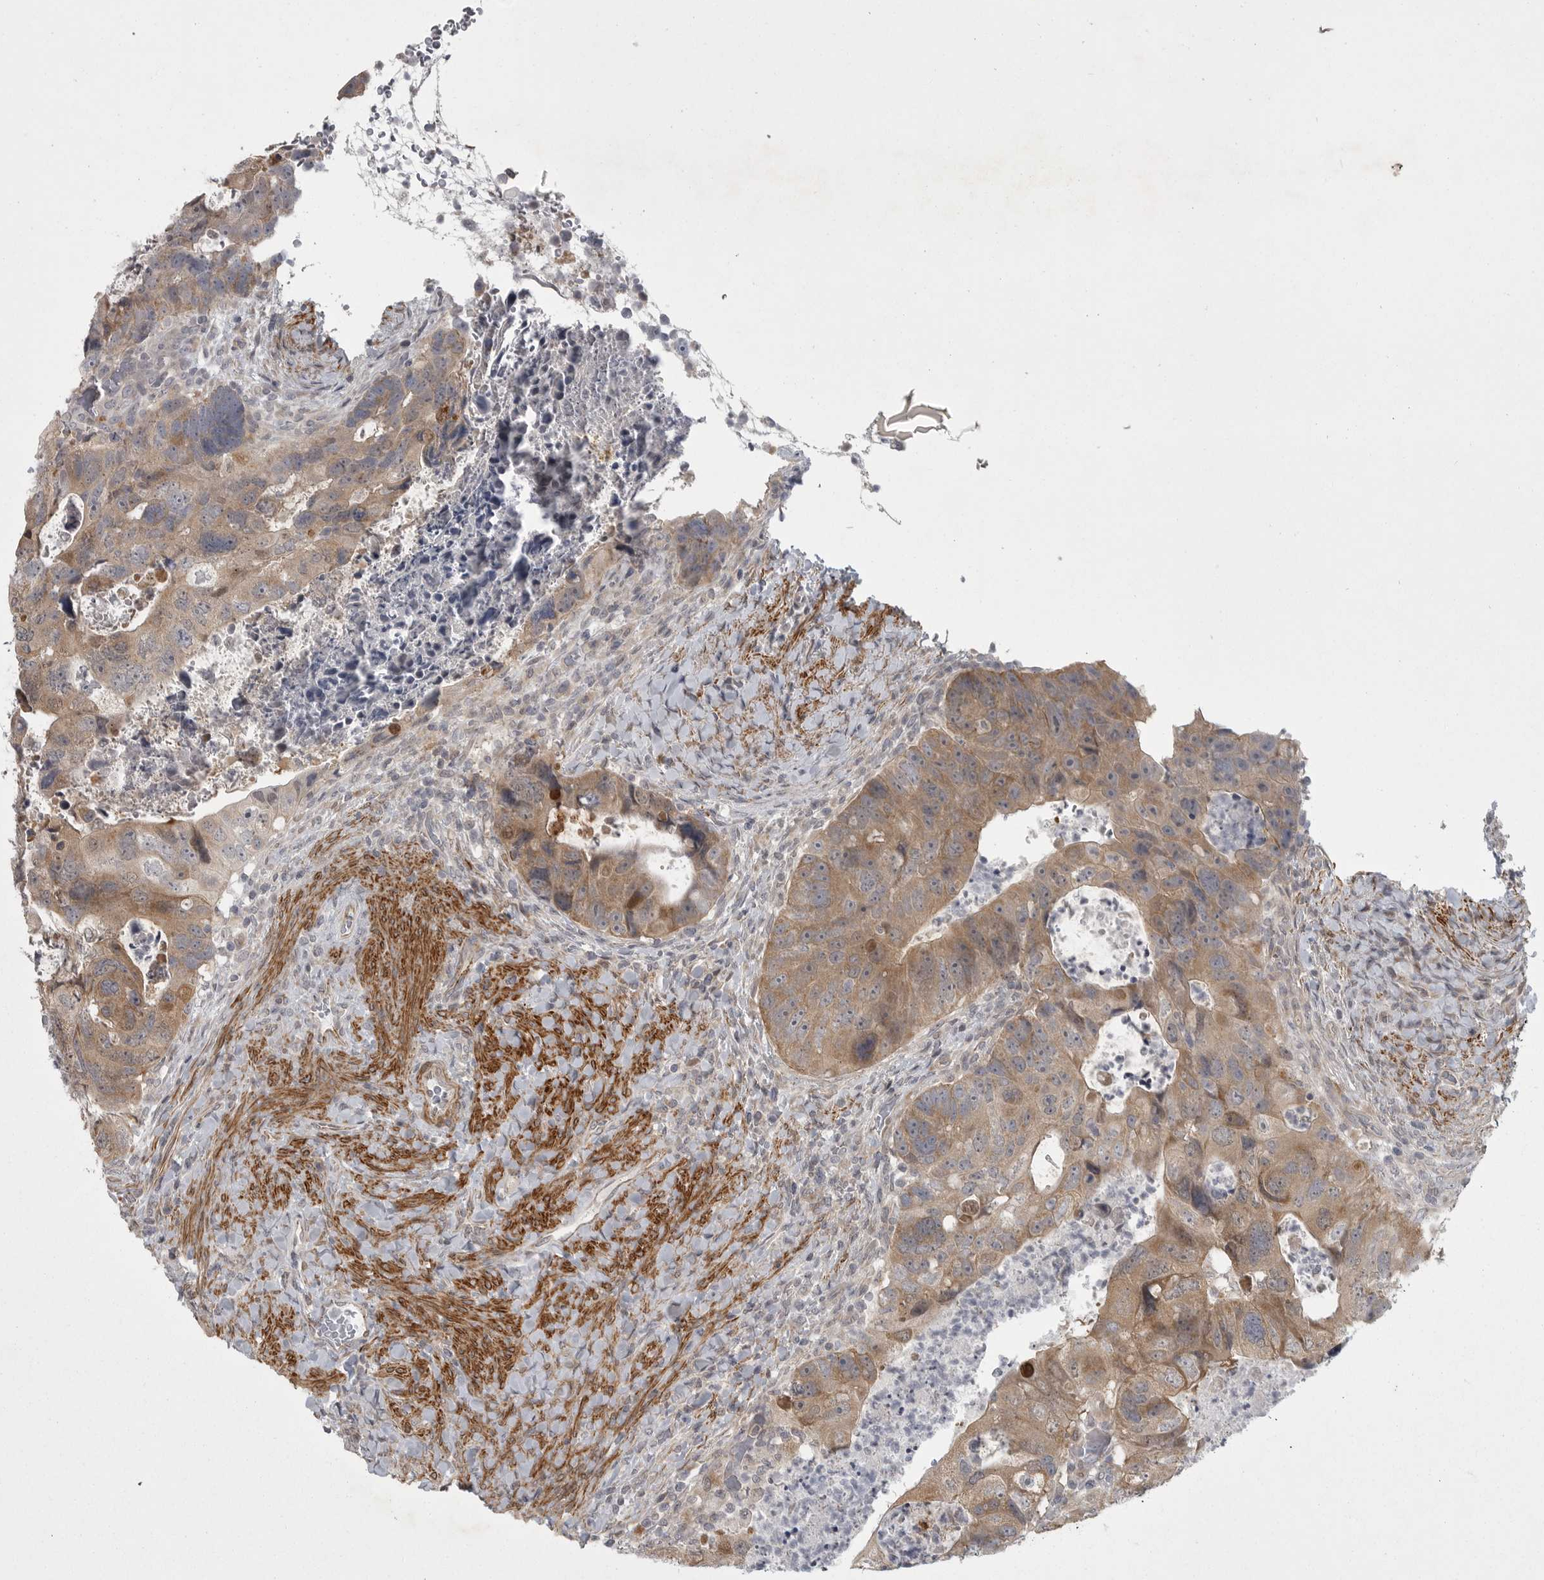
{"staining": {"intensity": "moderate", "quantity": ">75%", "location": "cytoplasmic/membranous"}, "tissue": "colorectal cancer", "cell_type": "Tumor cells", "image_type": "cancer", "snomed": [{"axis": "morphology", "description": "Adenocarcinoma, NOS"}, {"axis": "topography", "description": "Rectum"}], "caption": "Colorectal cancer (adenocarcinoma) stained for a protein exhibits moderate cytoplasmic/membranous positivity in tumor cells.", "gene": "PPP1R9A", "patient": {"sex": "male", "age": 59}}